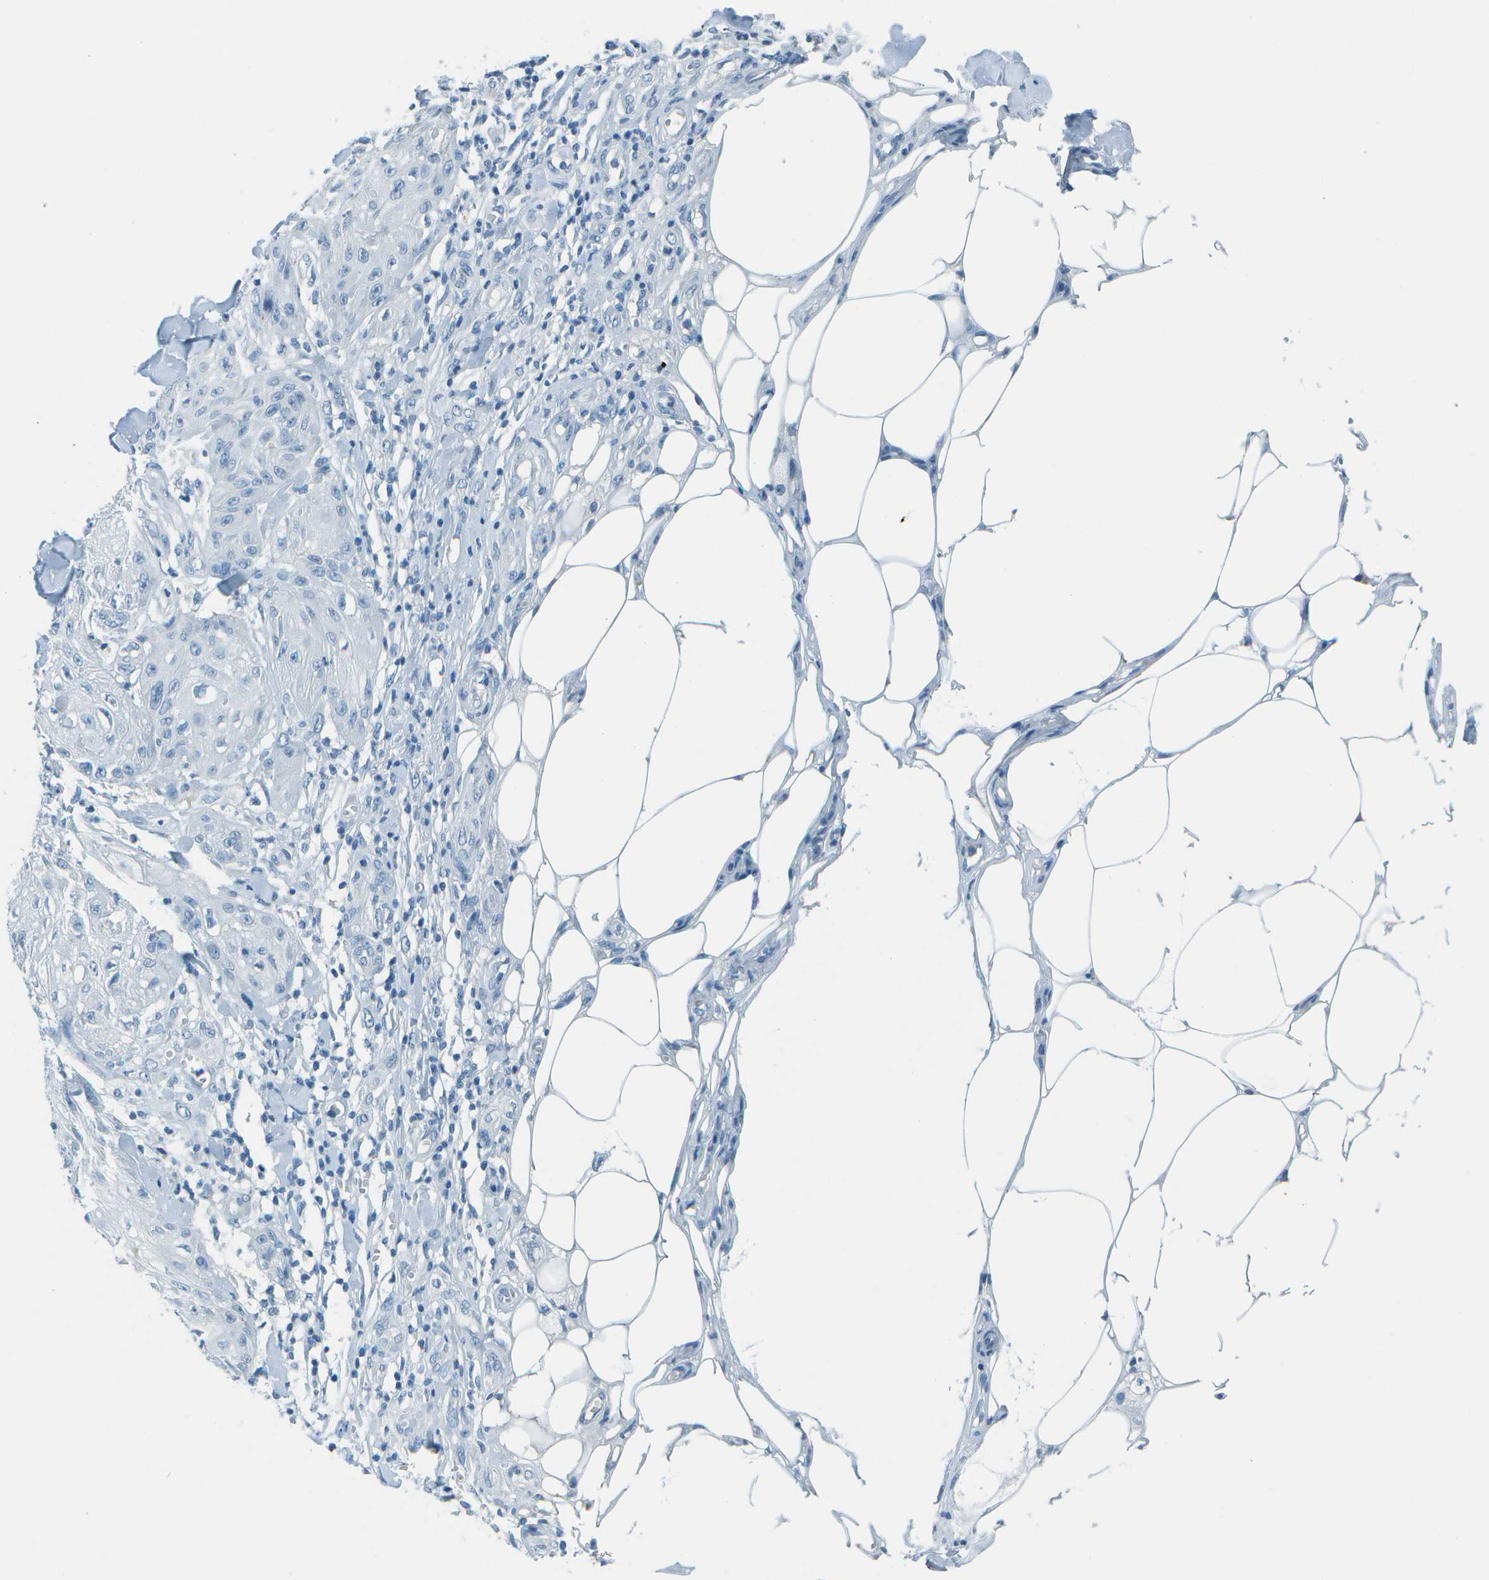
{"staining": {"intensity": "negative", "quantity": "none", "location": "none"}, "tissue": "skin cancer", "cell_type": "Tumor cells", "image_type": "cancer", "snomed": [{"axis": "morphology", "description": "Squamous cell carcinoma, NOS"}, {"axis": "topography", "description": "Skin"}], "caption": "Immunohistochemistry histopathology image of neoplastic tissue: skin cancer (squamous cell carcinoma) stained with DAB (3,3'-diaminobenzidine) exhibits no significant protein staining in tumor cells.", "gene": "FGF1", "patient": {"sex": "male", "age": 74}}